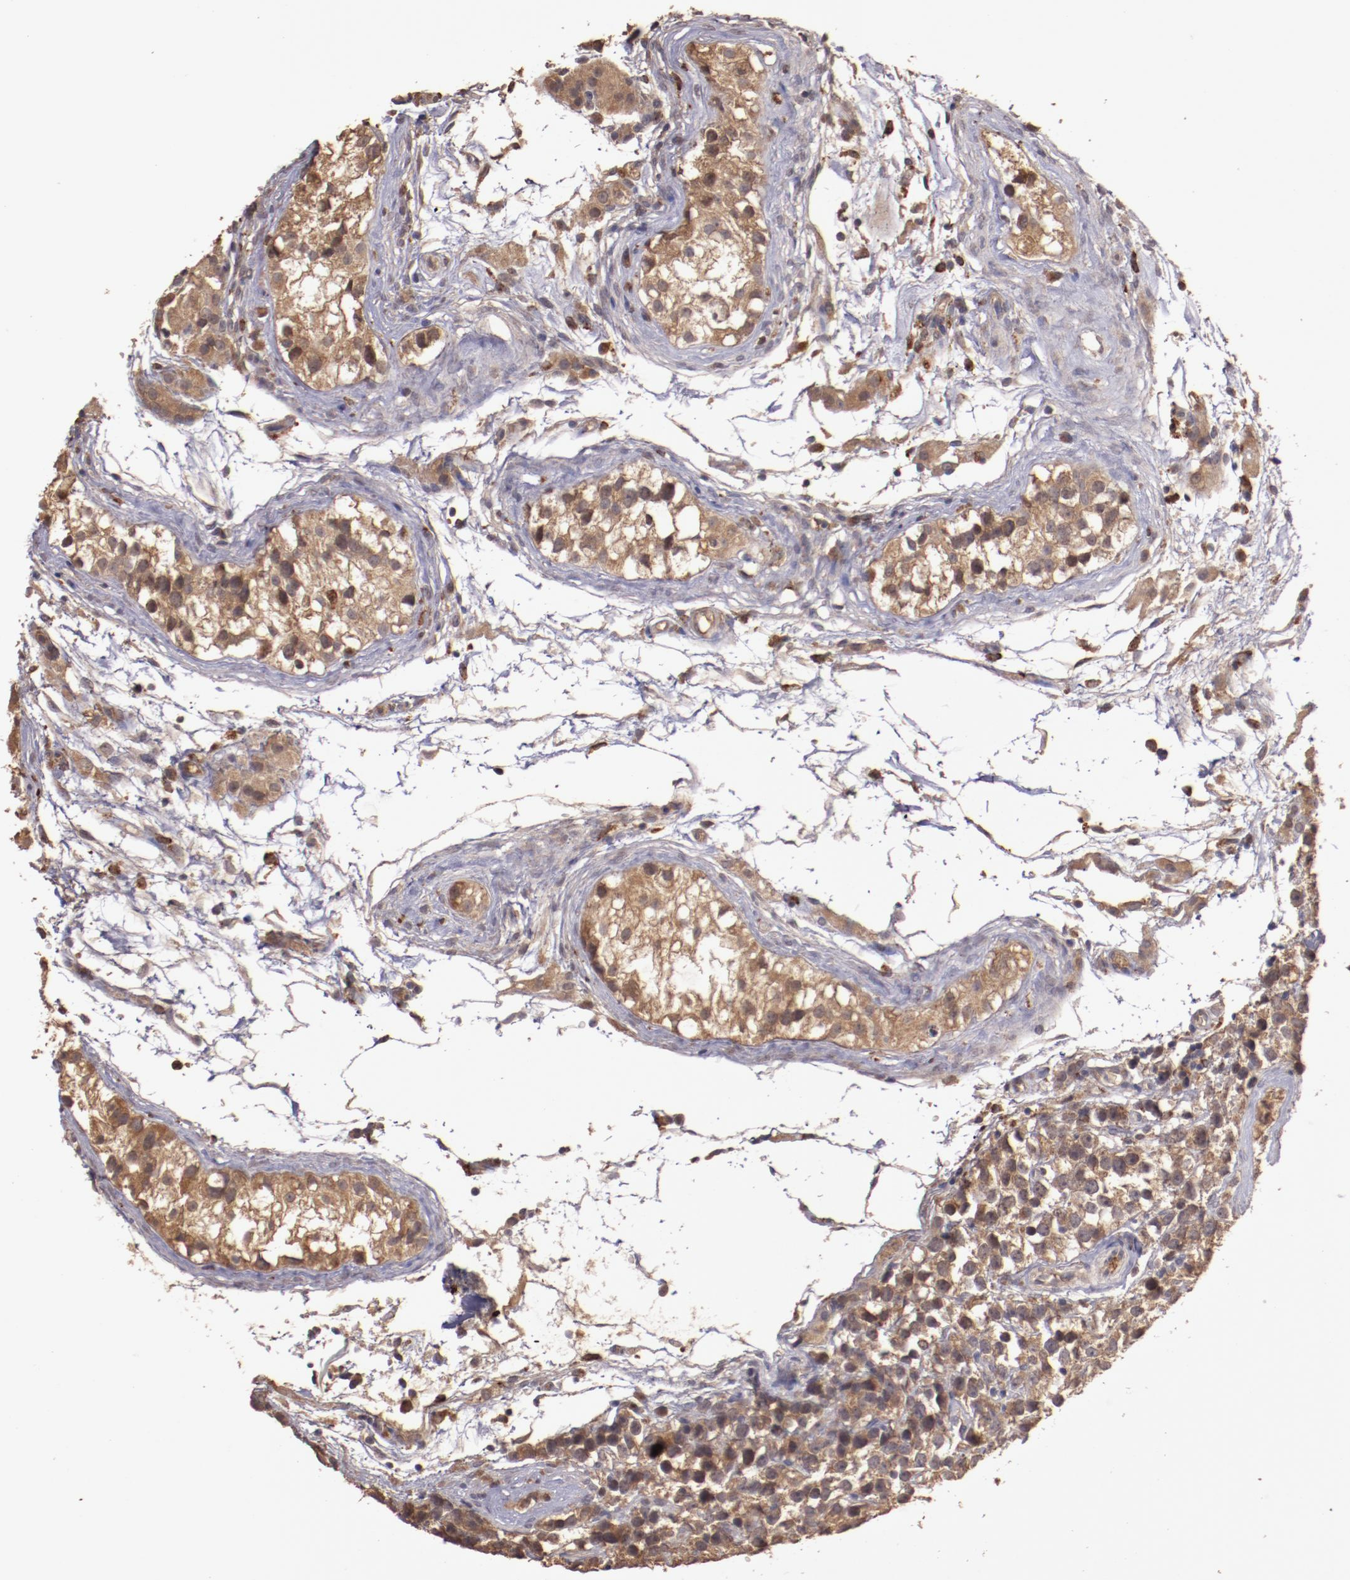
{"staining": {"intensity": "moderate", "quantity": ">75%", "location": "cytoplasmic/membranous"}, "tissue": "testis cancer", "cell_type": "Tumor cells", "image_type": "cancer", "snomed": [{"axis": "morphology", "description": "Seminoma, NOS"}, {"axis": "topography", "description": "Testis"}], "caption": "Tumor cells demonstrate moderate cytoplasmic/membranous positivity in about >75% of cells in testis cancer (seminoma). The staining was performed using DAB to visualize the protein expression in brown, while the nuclei were stained in blue with hematoxylin (Magnification: 20x).", "gene": "SRRD", "patient": {"sex": "male", "age": 25}}